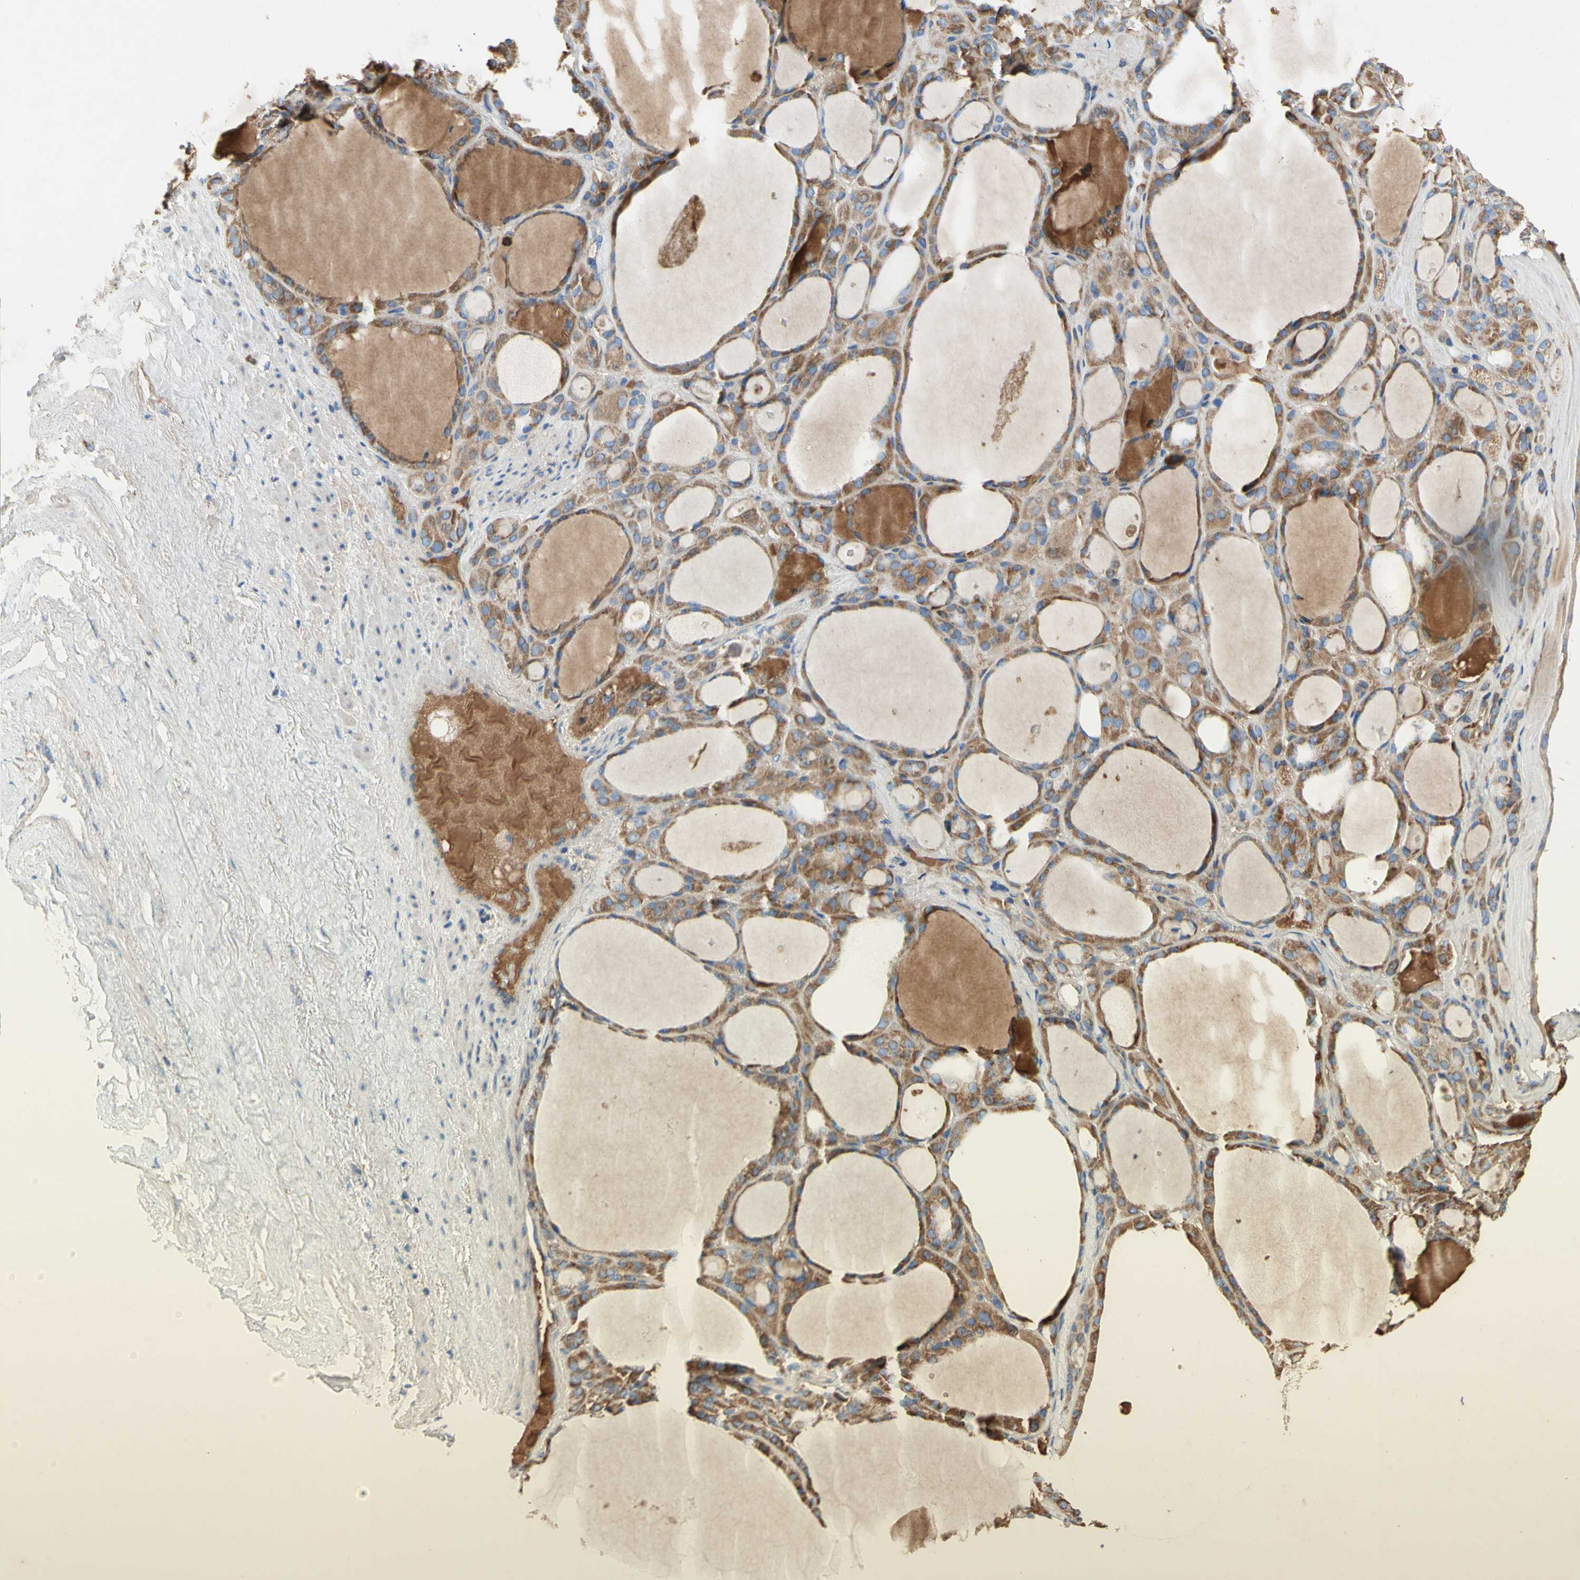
{"staining": {"intensity": "moderate", "quantity": ">75%", "location": "cytoplasmic/membranous"}, "tissue": "thyroid gland", "cell_type": "Glandular cells", "image_type": "normal", "snomed": [{"axis": "morphology", "description": "Normal tissue, NOS"}, {"axis": "morphology", "description": "Carcinoma, NOS"}, {"axis": "topography", "description": "Thyroid gland"}], "caption": "Immunohistochemistry staining of unremarkable thyroid gland, which exhibits medium levels of moderate cytoplasmic/membranous positivity in about >75% of glandular cells indicating moderate cytoplasmic/membranous protein staining. The staining was performed using DAB (3,3'-diaminobenzidine) (brown) for protein detection and nuclei were counterstained in hematoxylin (blue).", "gene": "SDHB", "patient": {"sex": "female", "age": 86}}